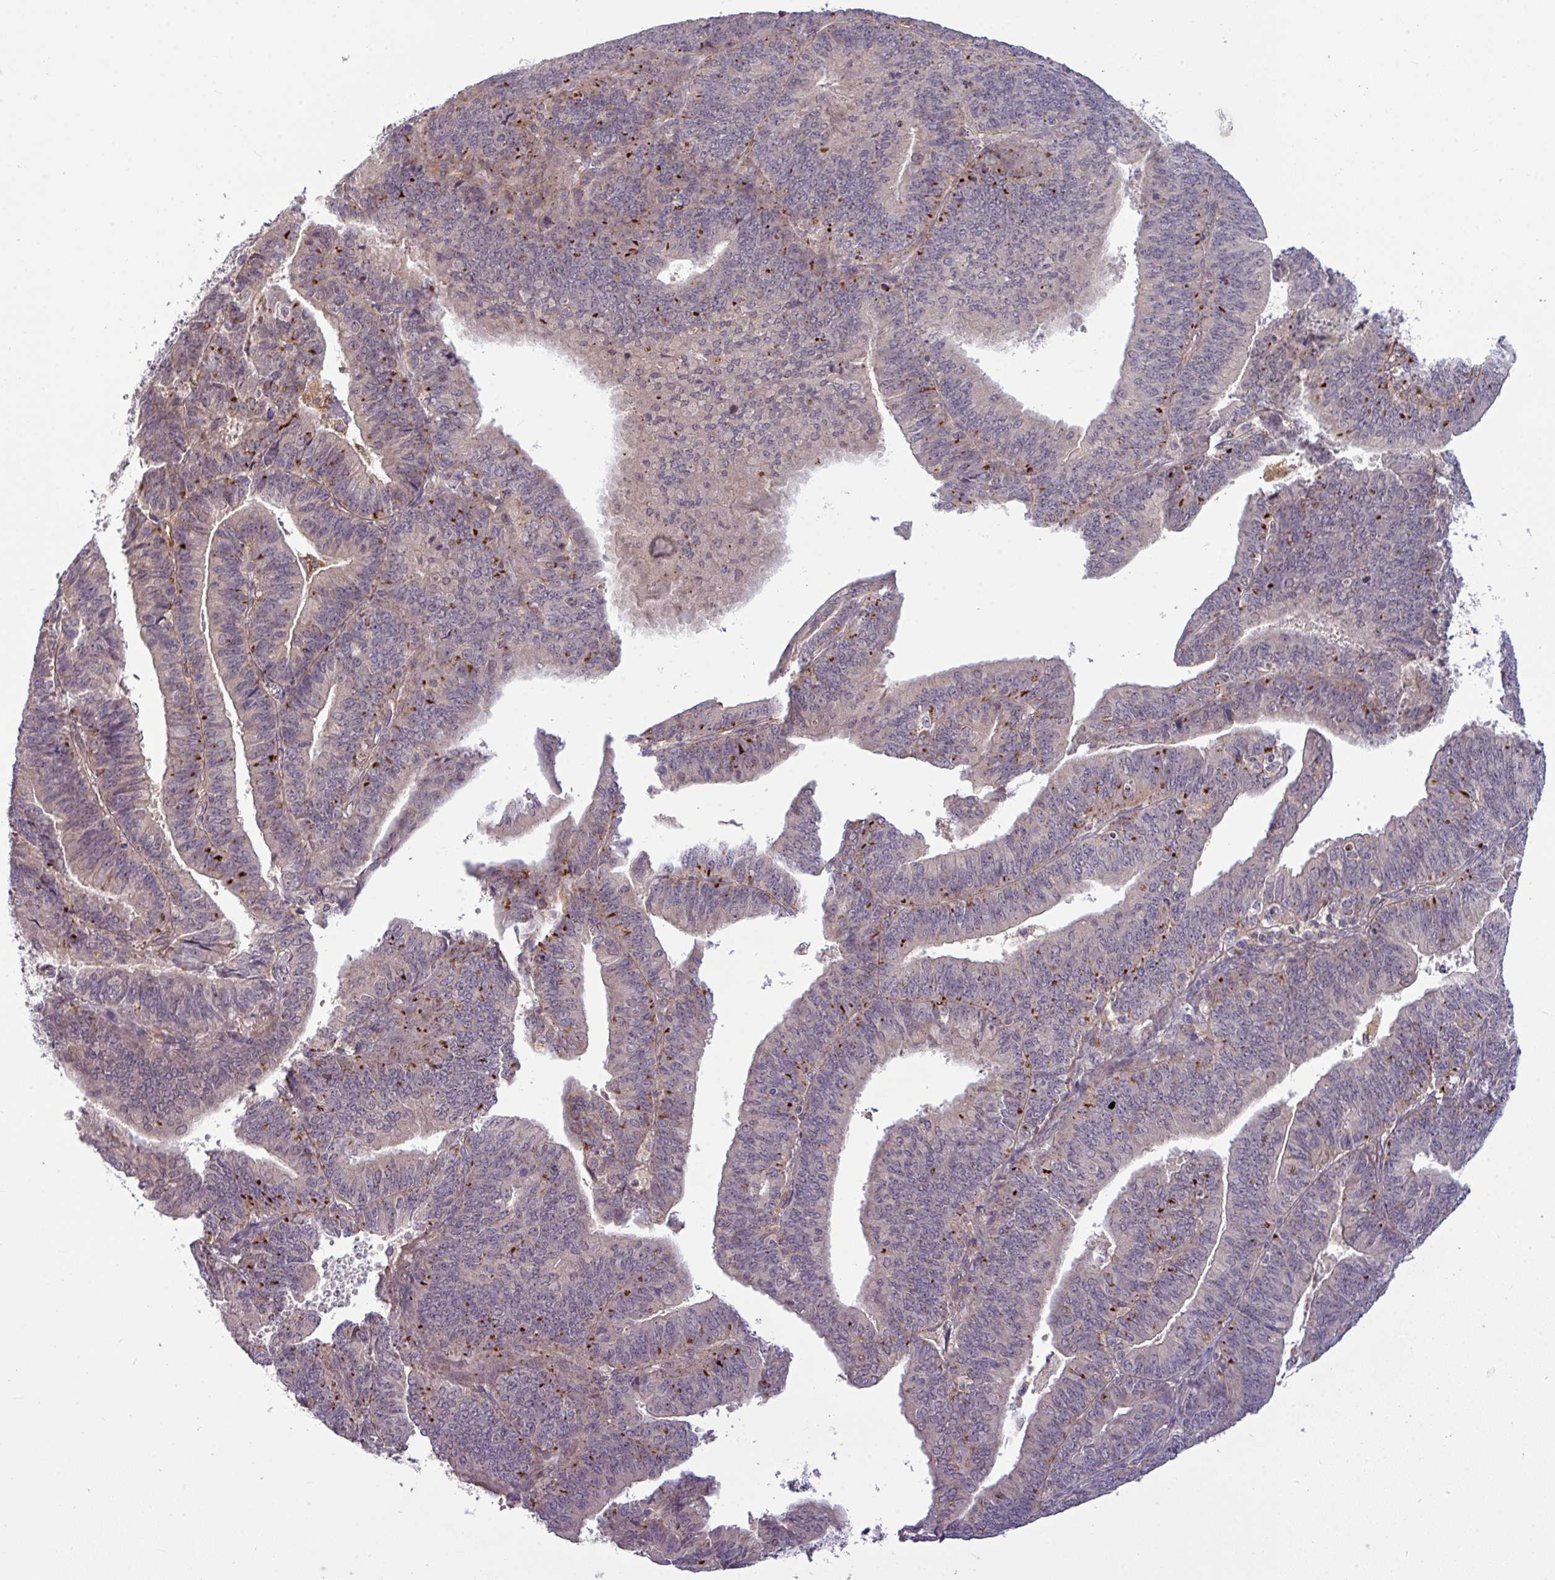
{"staining": {"intensity": "weak", "quantity": "<25%", "location": "cytoplasmic/membranous"}, "tissue": "endometrial cancer", "cell_type": "Tumor cells", "image_type": "cancer", "snomed": [{"axis": "morphology", "description": "Adenocarcinoma, NOS"}, {"axis": "topography", "description": "Endometrium"}], "caption": "This is a histopathology image of immunohistochemistry staining of endometrial adenocarcinoma, which shows no staining in tumor cells.", "gene": "ZNF35", "patient": {"sex": "female", "age": 73}}